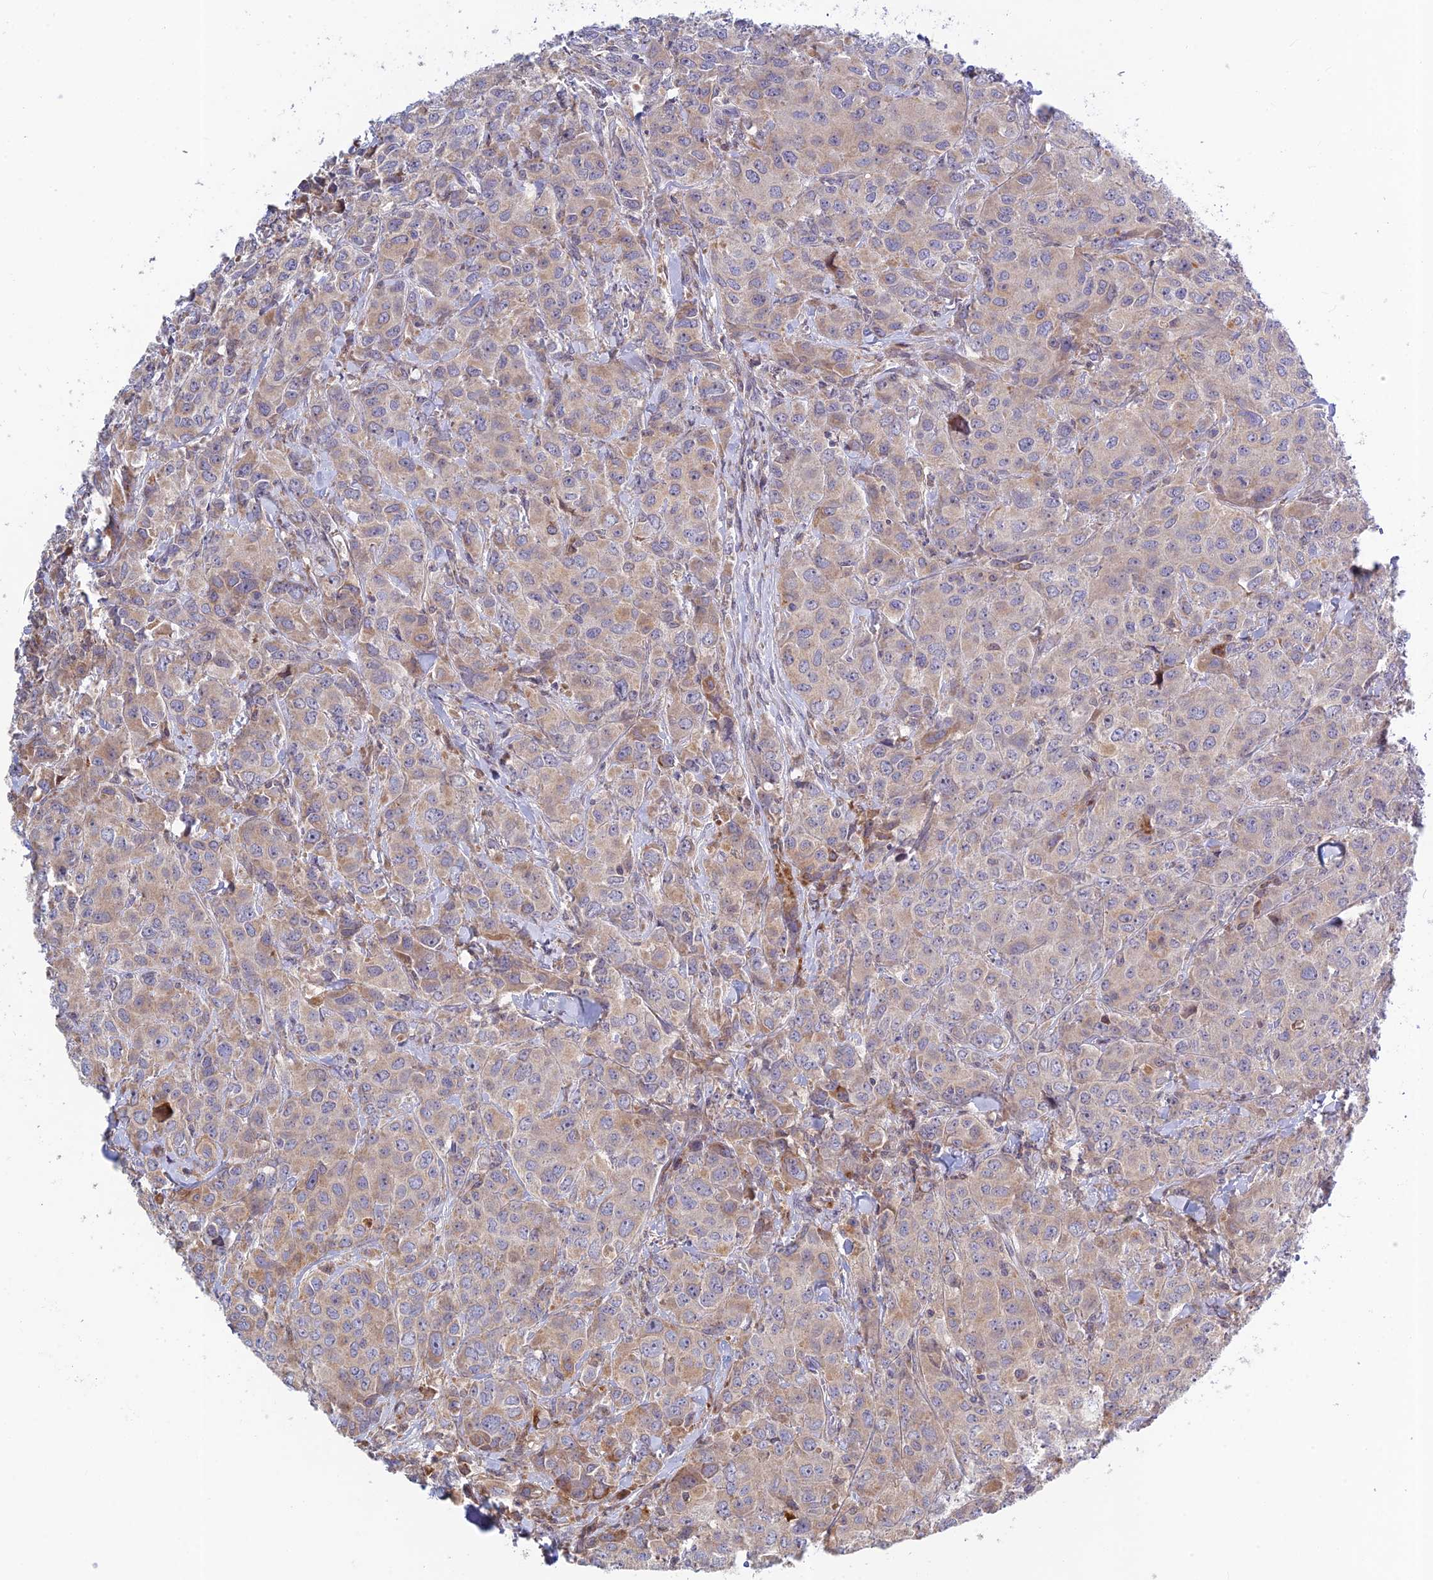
{"staining": {"intensity": "weak", "quantity": "25%-75%", "location": "cytoplasmic/membranous"}, "tissue": "breast cancer", "cell_type": "Tumor cells", "image_type": "cancer", "snomed": [{"axis": "morphology", "description": "Duct carcinoma"}, {"axis": "topography", "description": "Breast"}], "caption": "Human intraductal carcinoma (breast) stained for a protein (brown) exhibits weak cytoplasmic/membranous positive expression in about 25%-75% of tumor cells.", "gene": "FUOM", "patient": {"sex": "female", "age": 43}}